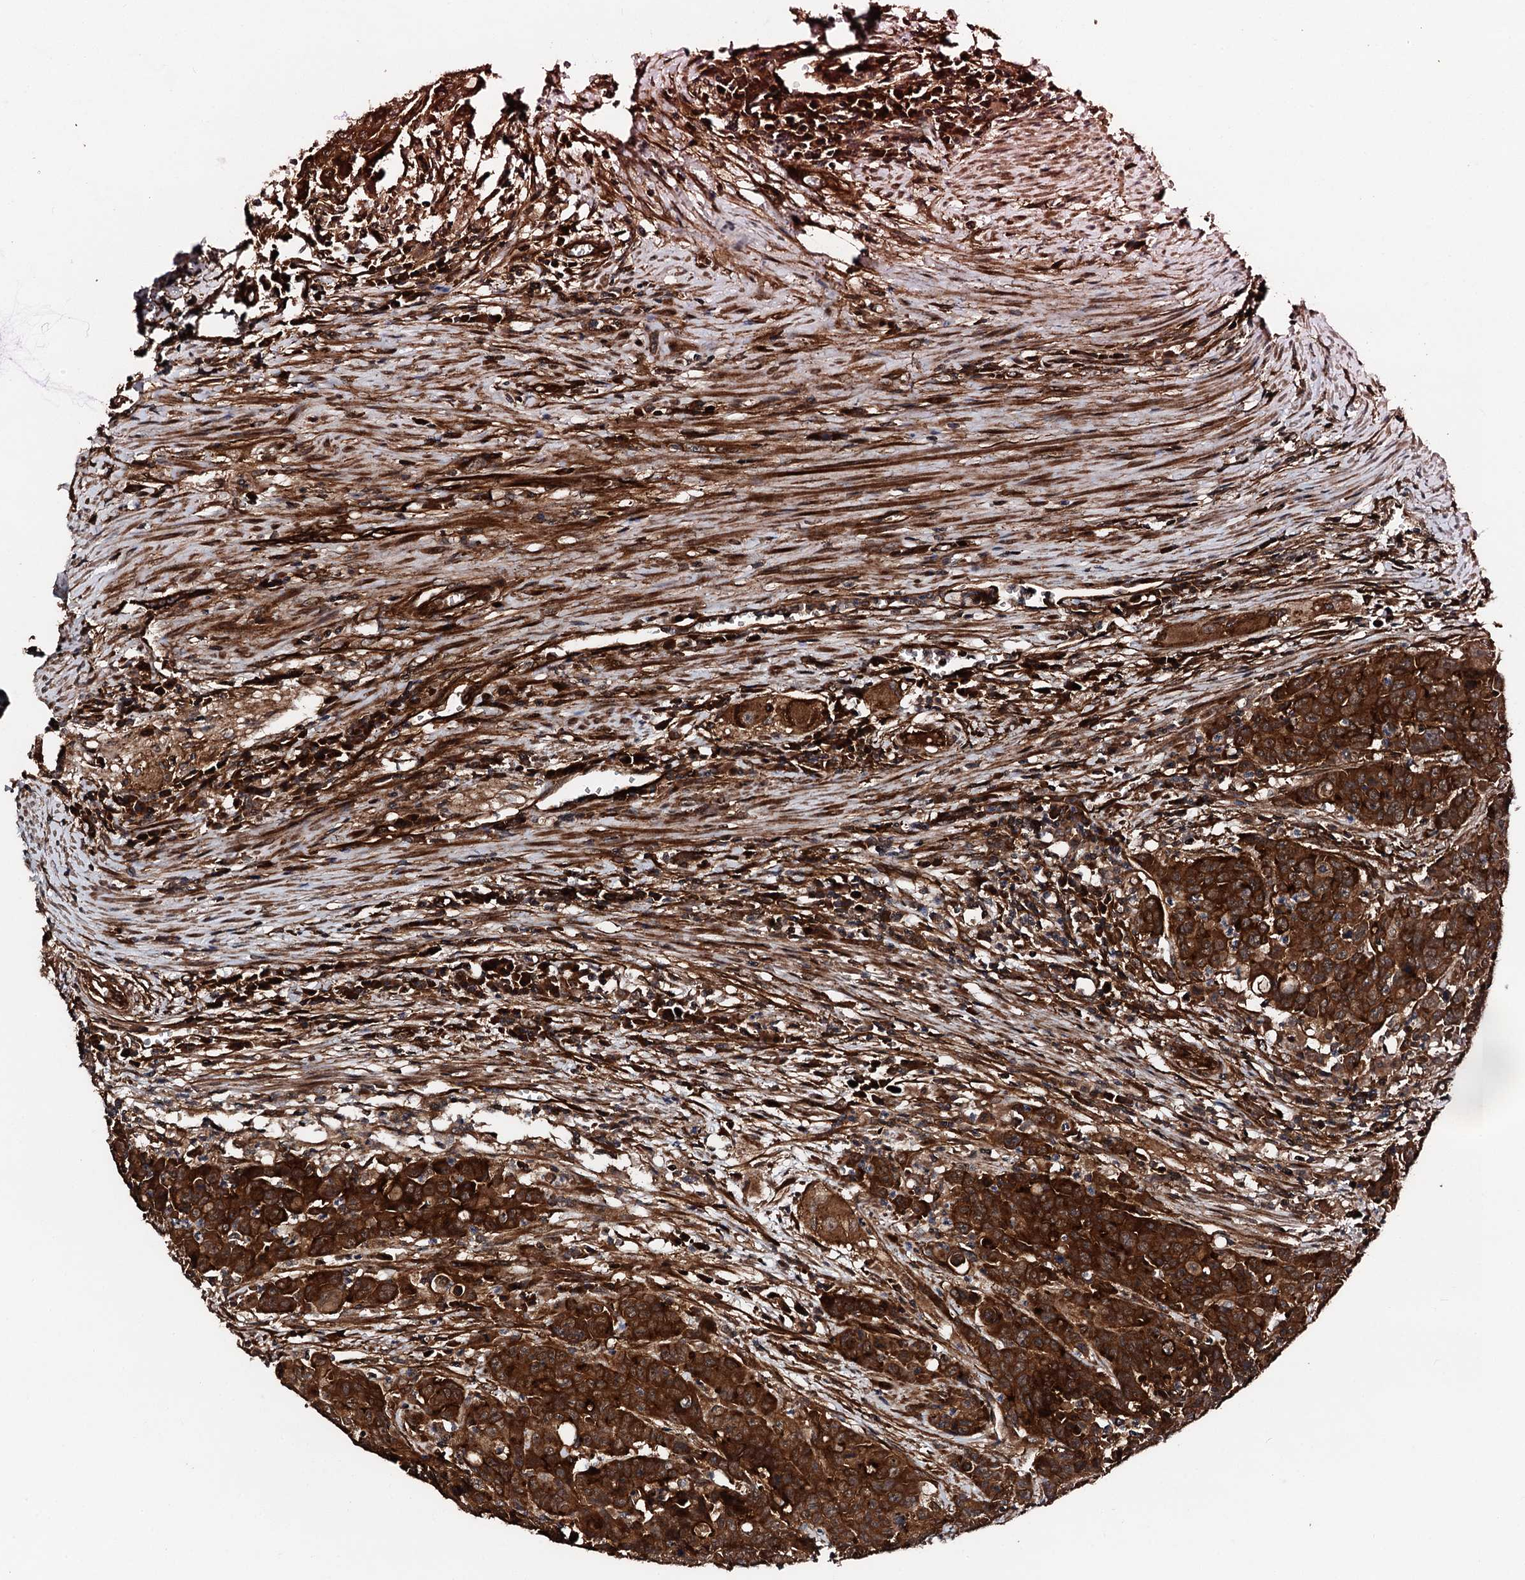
{"staining": {"intensity": "strong", "quantity": ">75%", "location": "cytoplasmic/membranous"}, "tissue": "colorectal cancer", "cell_type": "Tumor cells", "image_type": "cancer", "snomed": [{"axis": "morphology", "description": "Adenocarcinoma, NOS"}, {"axis": "topography", "description": "Colon"}], "caption": "Protein expression analysis of colorectal adenocarcinoma demonstrates strong cytoplasmic/membranous expression in about >75% of tumor cells.", "gene": "FLYWCH1", "patient": {"sex": "male", "age": 62}}